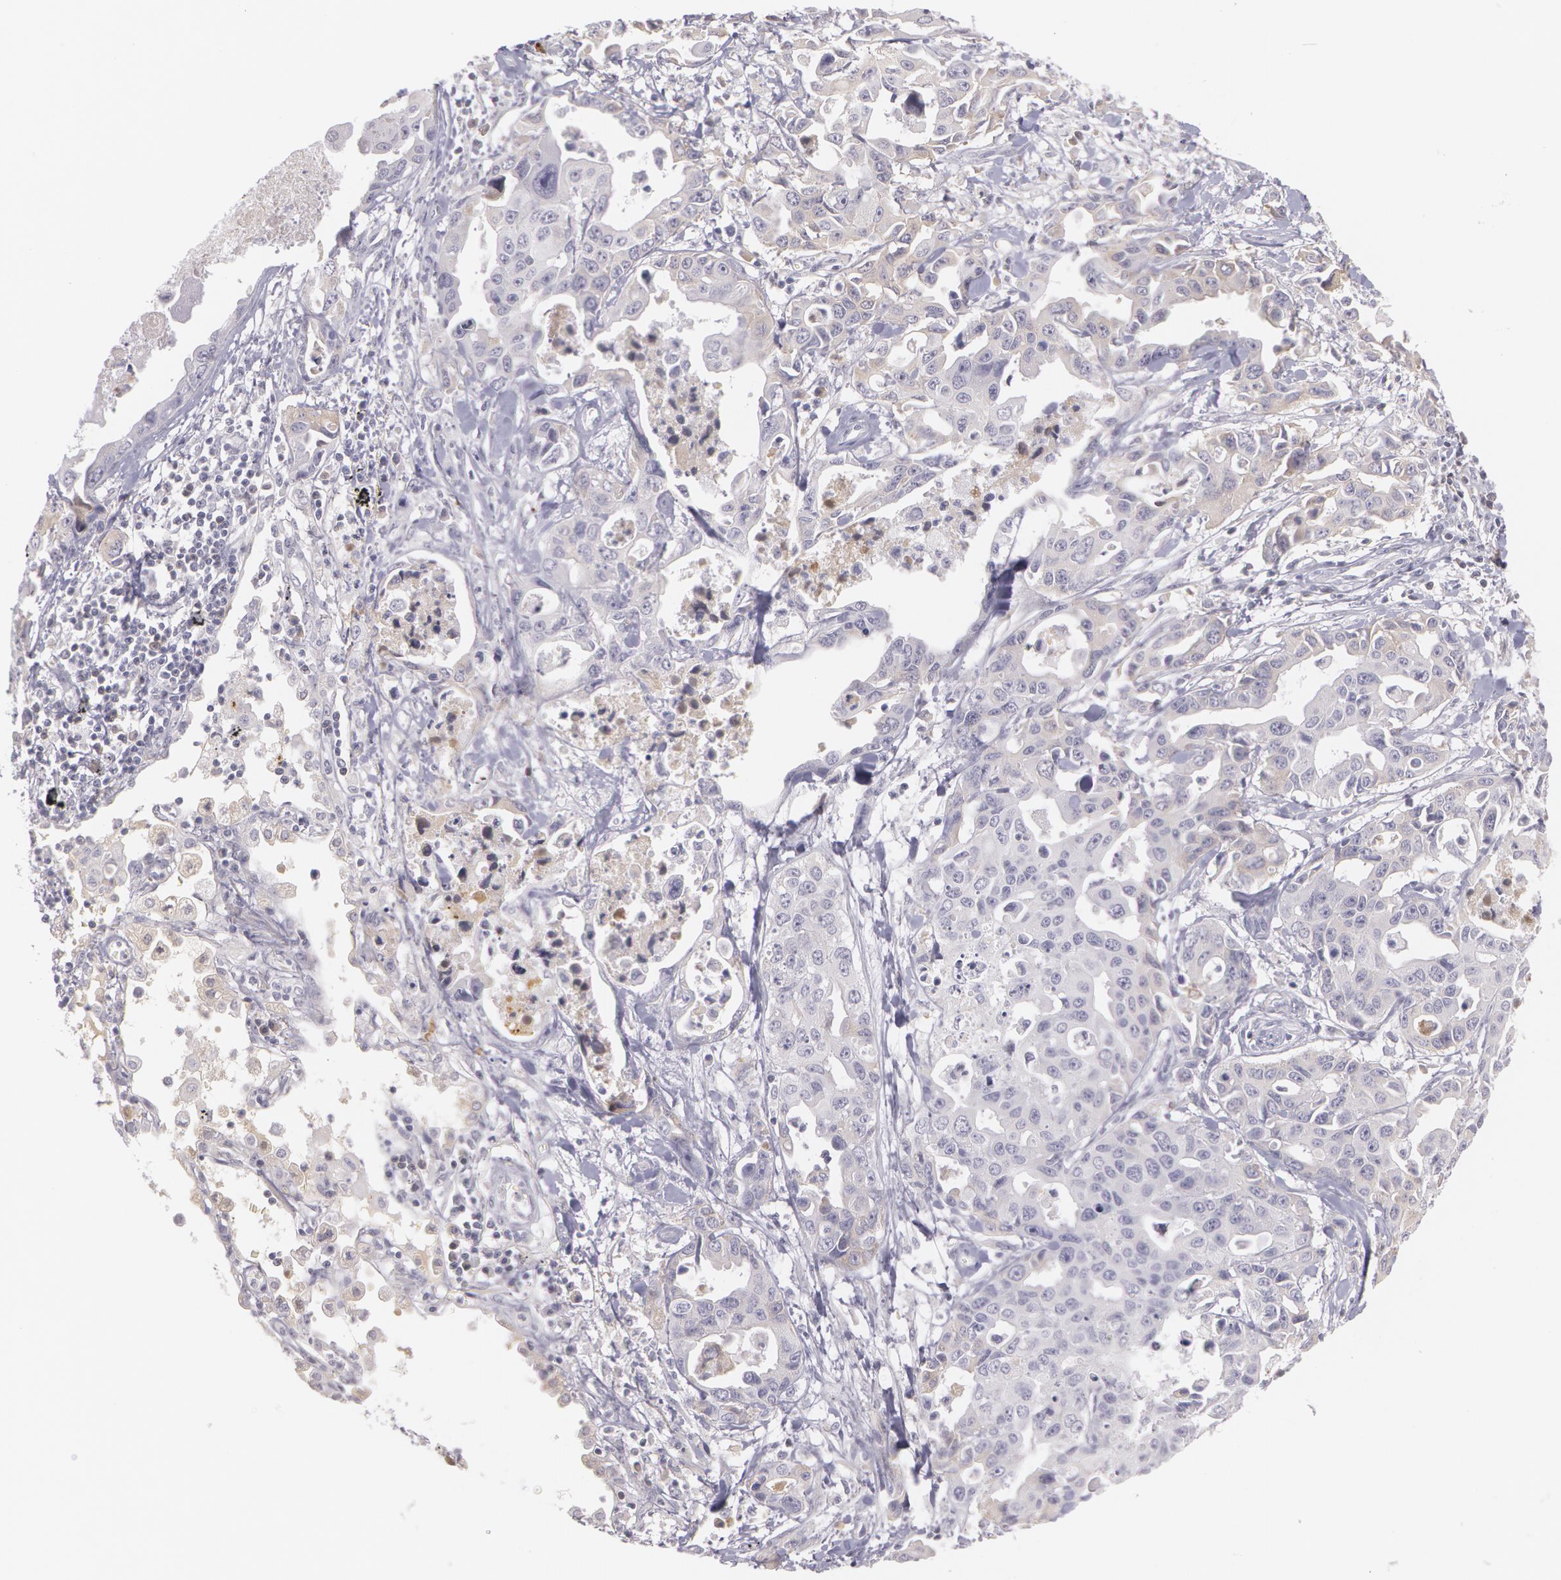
{"staining": {"intensity": "negative", "quantity": "none", "location": "none"}, "tissue": "lung cancer", "cell_type": "Tumor cells", "image_type": "cancer", "snomed": [{"axis": "morphology", "description": "Adenocarcinoma, NOS"}, {"axis": "topography", "description": "Lung"}], "caption": "This is a image of immunohistochemistry staining of lung cancer (adenocarcinoma), which shows no expression in tumor cells.", "gene": "LBP", "patient": {"sex": "male", "age": 64}}